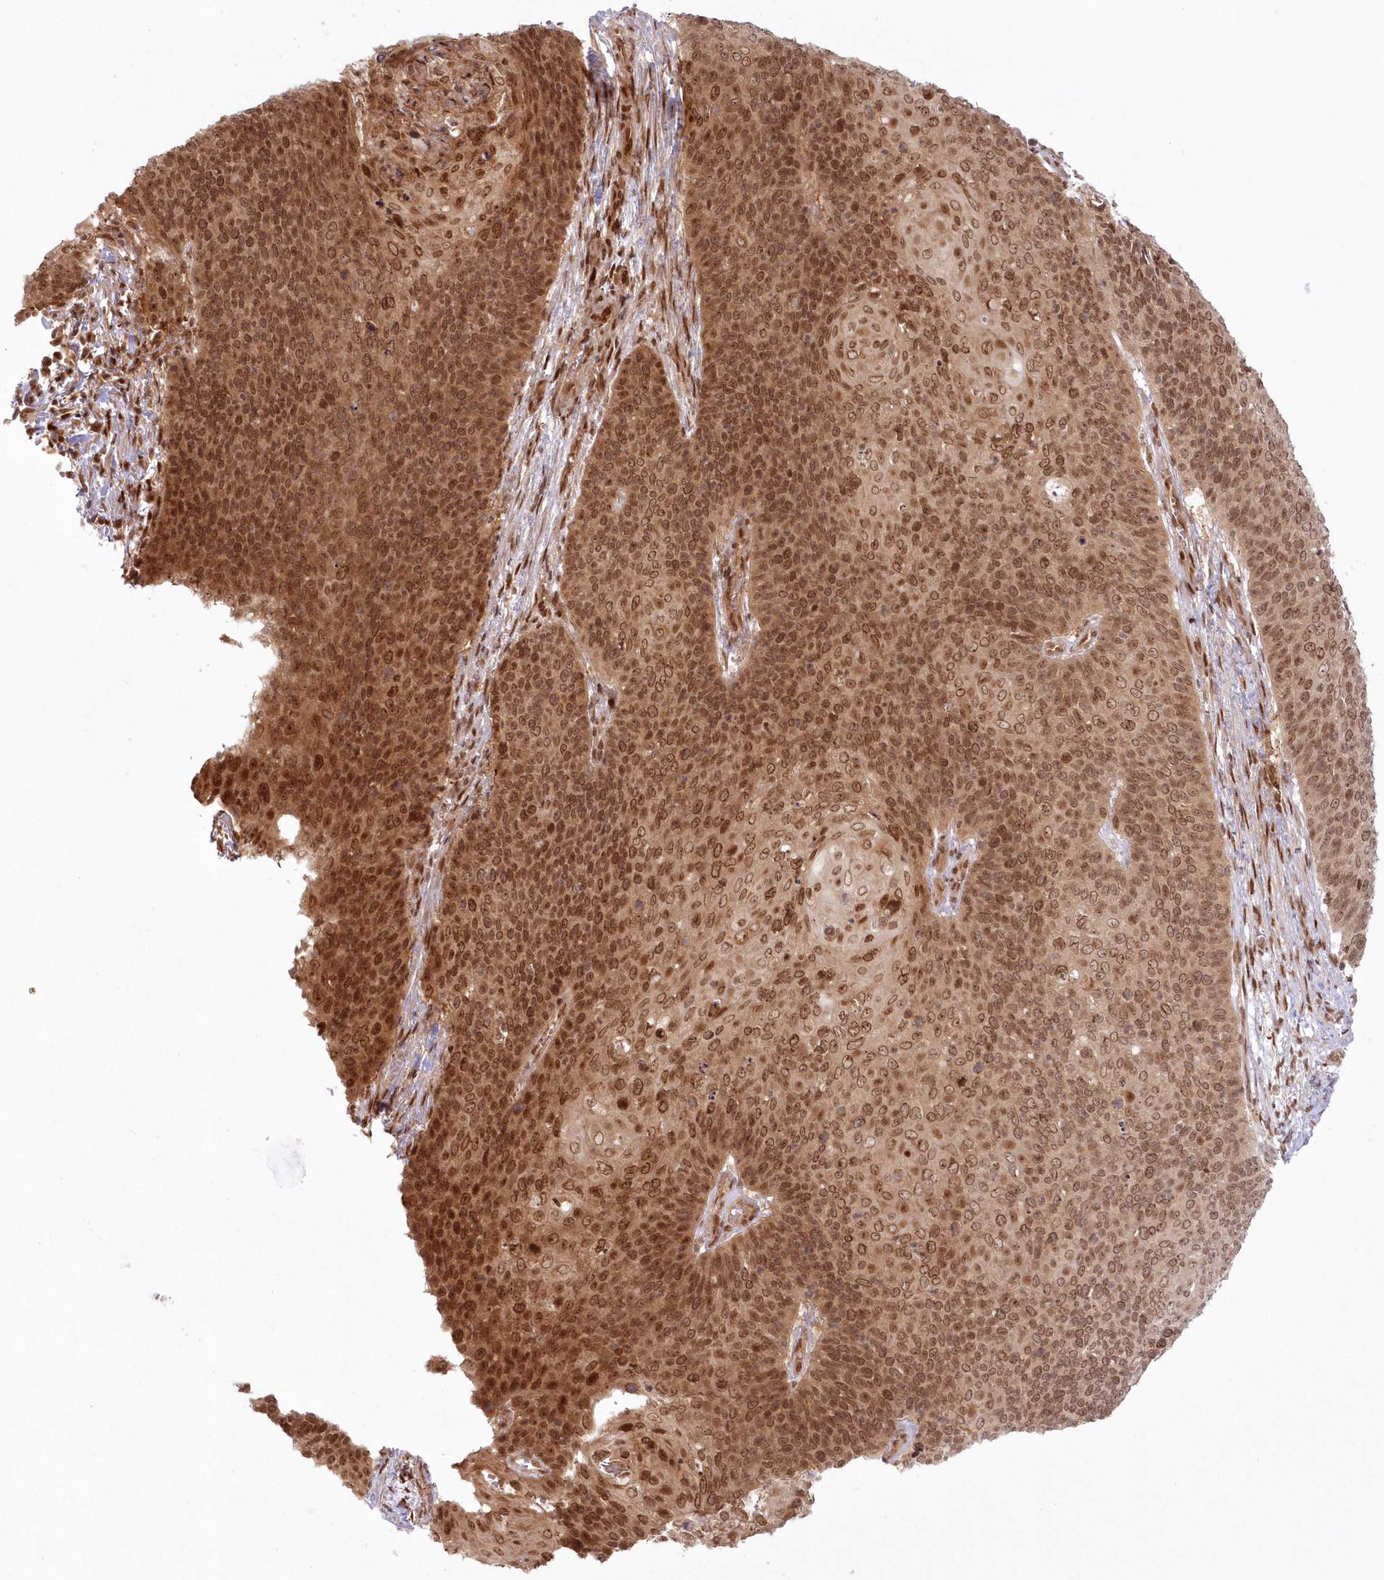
{"staining": {"intensity": "strong", "quantity": ">75%", "location": "cytoplasmic/membranous,nuclear"}, "tissue": "cervical cancer", "cell_type": "Tumor cells", "image_type": "cancer", "snomed": [{"axis": "morphology", "description": "Squamous cell carcinoma, NOS"}, {"axis": "topography", "description": "Cervix"}], "caption": "Brown immunohistochemical staining in human cervical cancer (squamous cell carcinoma) reveals strong cytoplasmic/membranous and nuclear positivity in approximately >75% of tumor cells. The protein of interest is shown in brown color, while the nuclei are stained blue.", "gene": "TOGARAM2", "patient": {"sex": "female", "age": 39}}